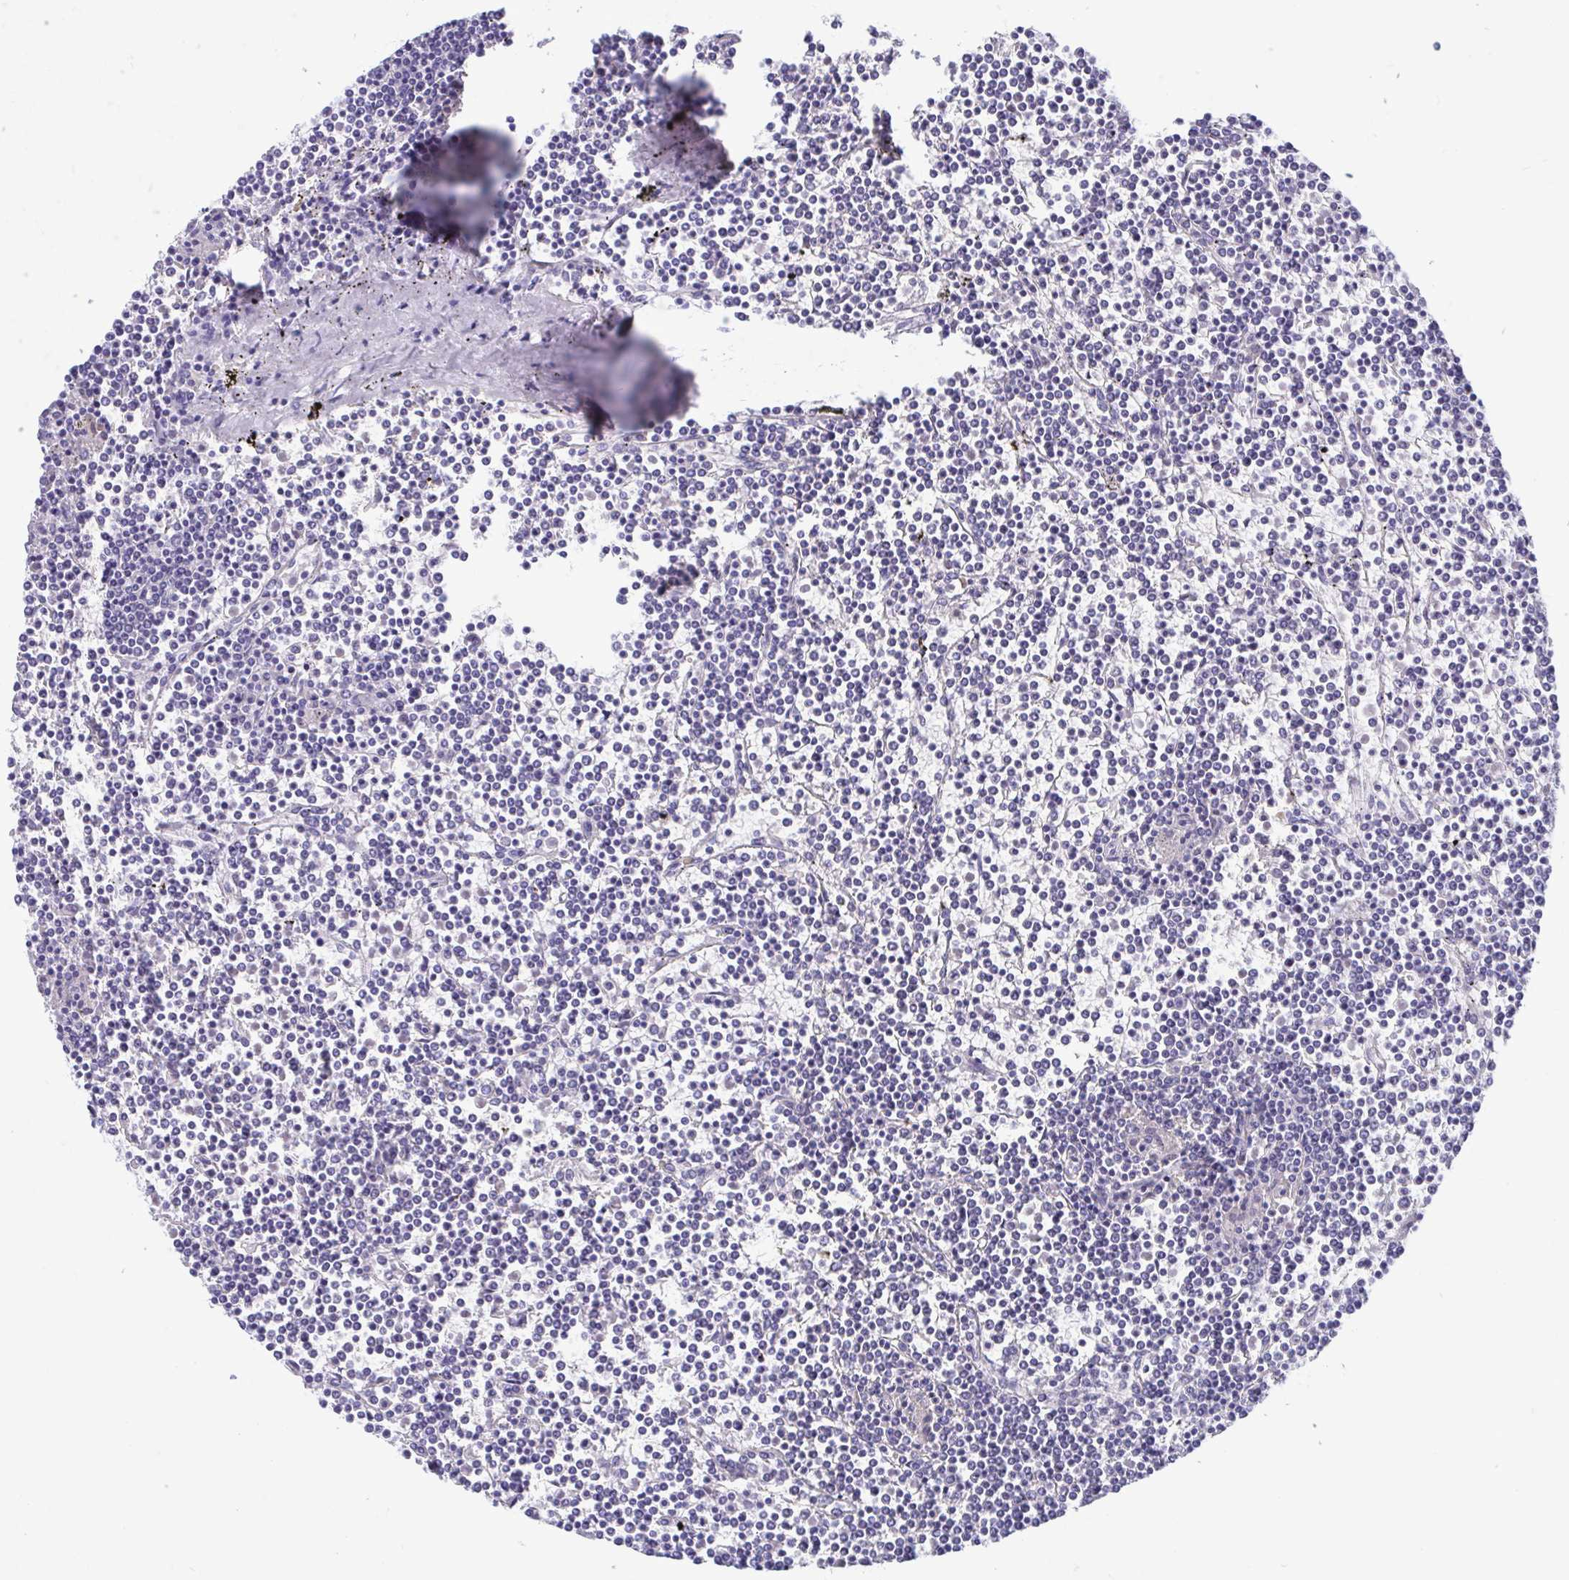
{"staining": {"intensity": "negative", "quantity": "none", "location": "none"}, "tissue": "lymphoma", "cell_type": "Tumor cells", "image_type": "cancer", "snomed": [{"axis": "morphology", "description": "Malignant lymphoma, non-Hodgkin's type, Low grade"}, {"axis": "topography", "description": "Spleen"}], "caption": "Image shows no significant protein positivity in tumor cells of lymphoma.", "gene": "PERM1", "patient": {"sex": "female", "age": 19}}